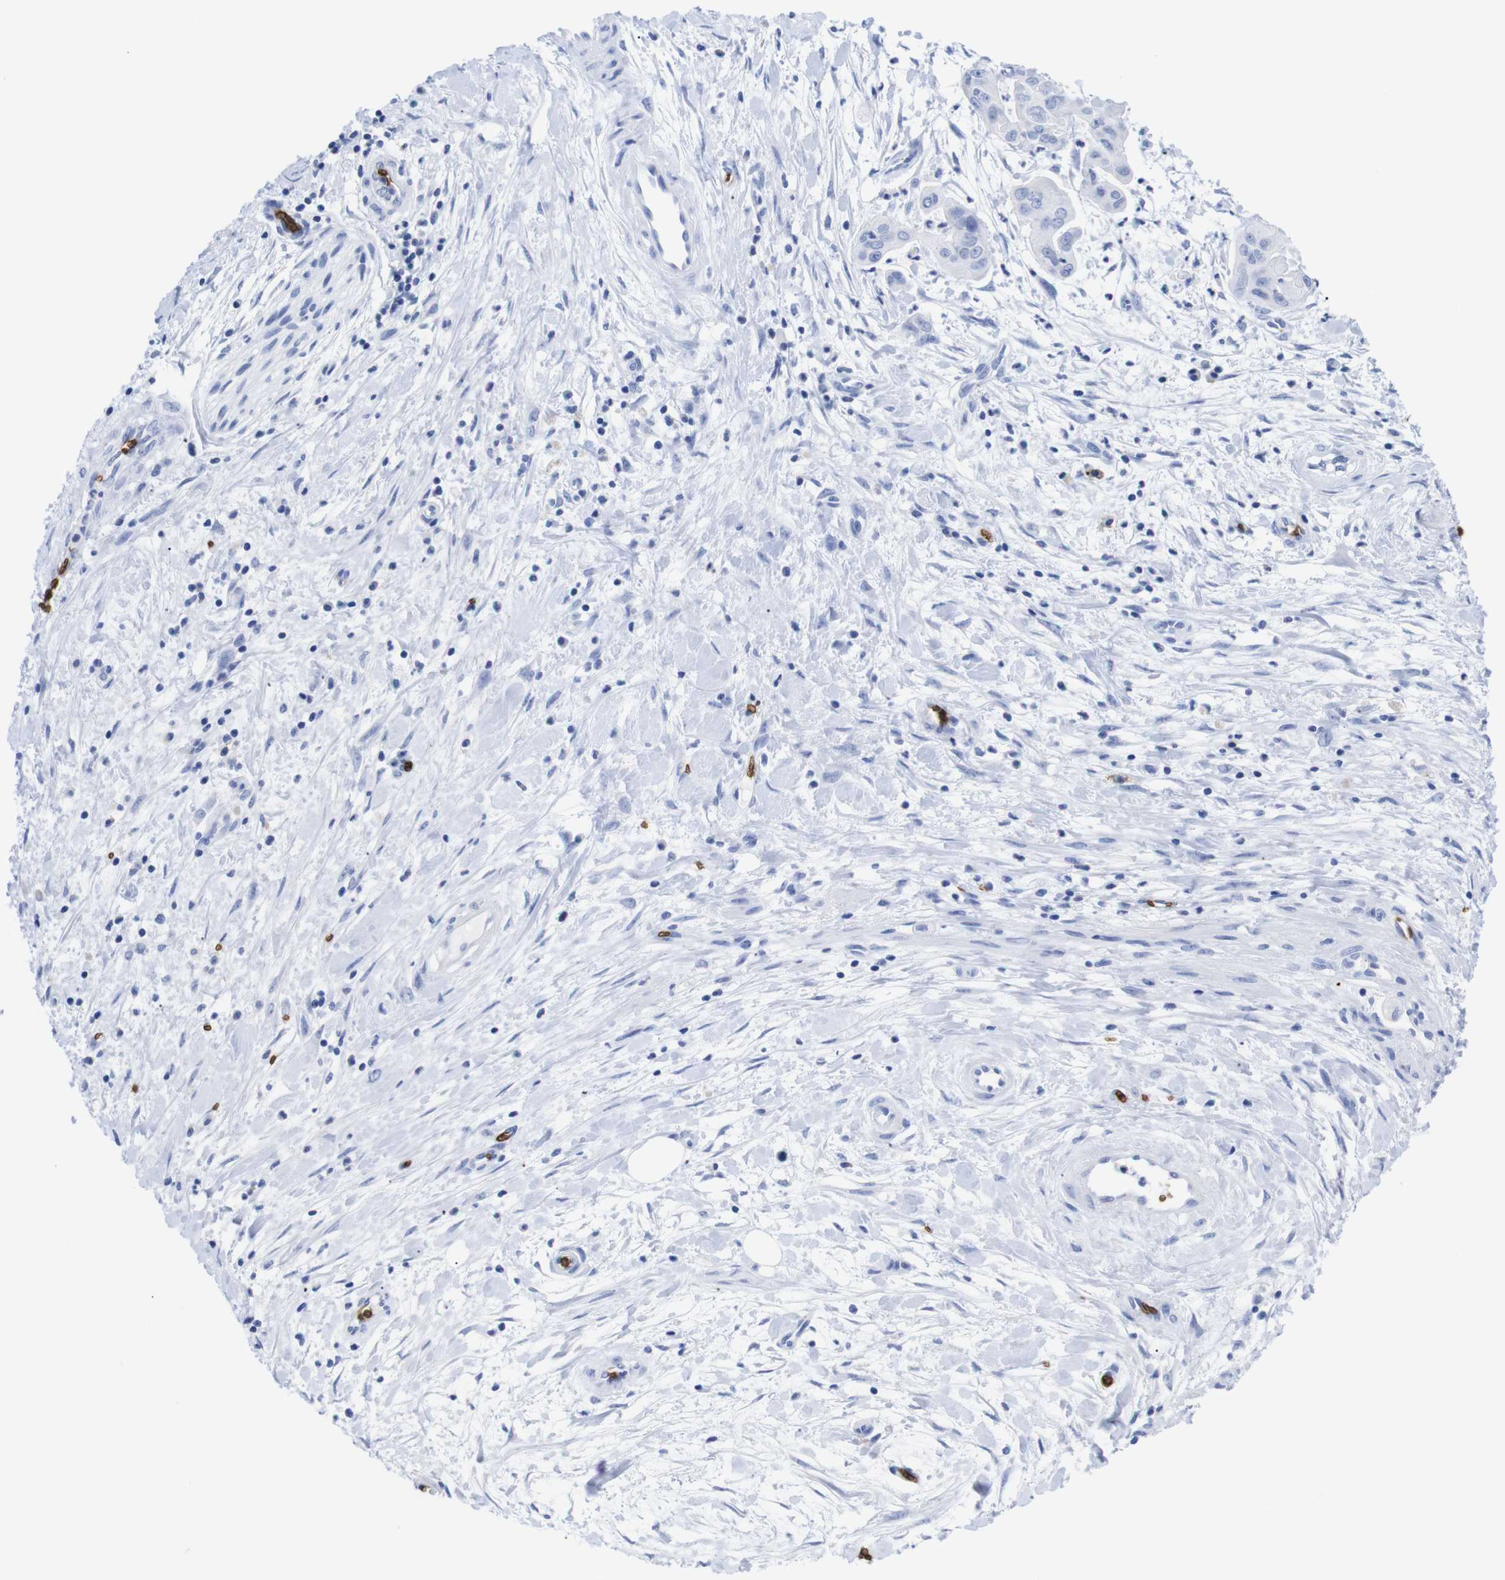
{"staining": {"intensity": "negative", "quantity": "none", "location": "none"}, "tissue": "pancreatic cancer", "cell_type": "Tumor cells", "image_type": "cancer", "snomed": [{"axis": "morphology", "description": "Adenocarcinoma, NOS"}, {"axis": "topography", "description": "Pancreas"}], "caption": "A photomicrograph of human pancreatic adenocarcinoma is negative for staining in tumor cells.", "gene": "S1PR2", "patient": {"sex": "female", "age": 75}}